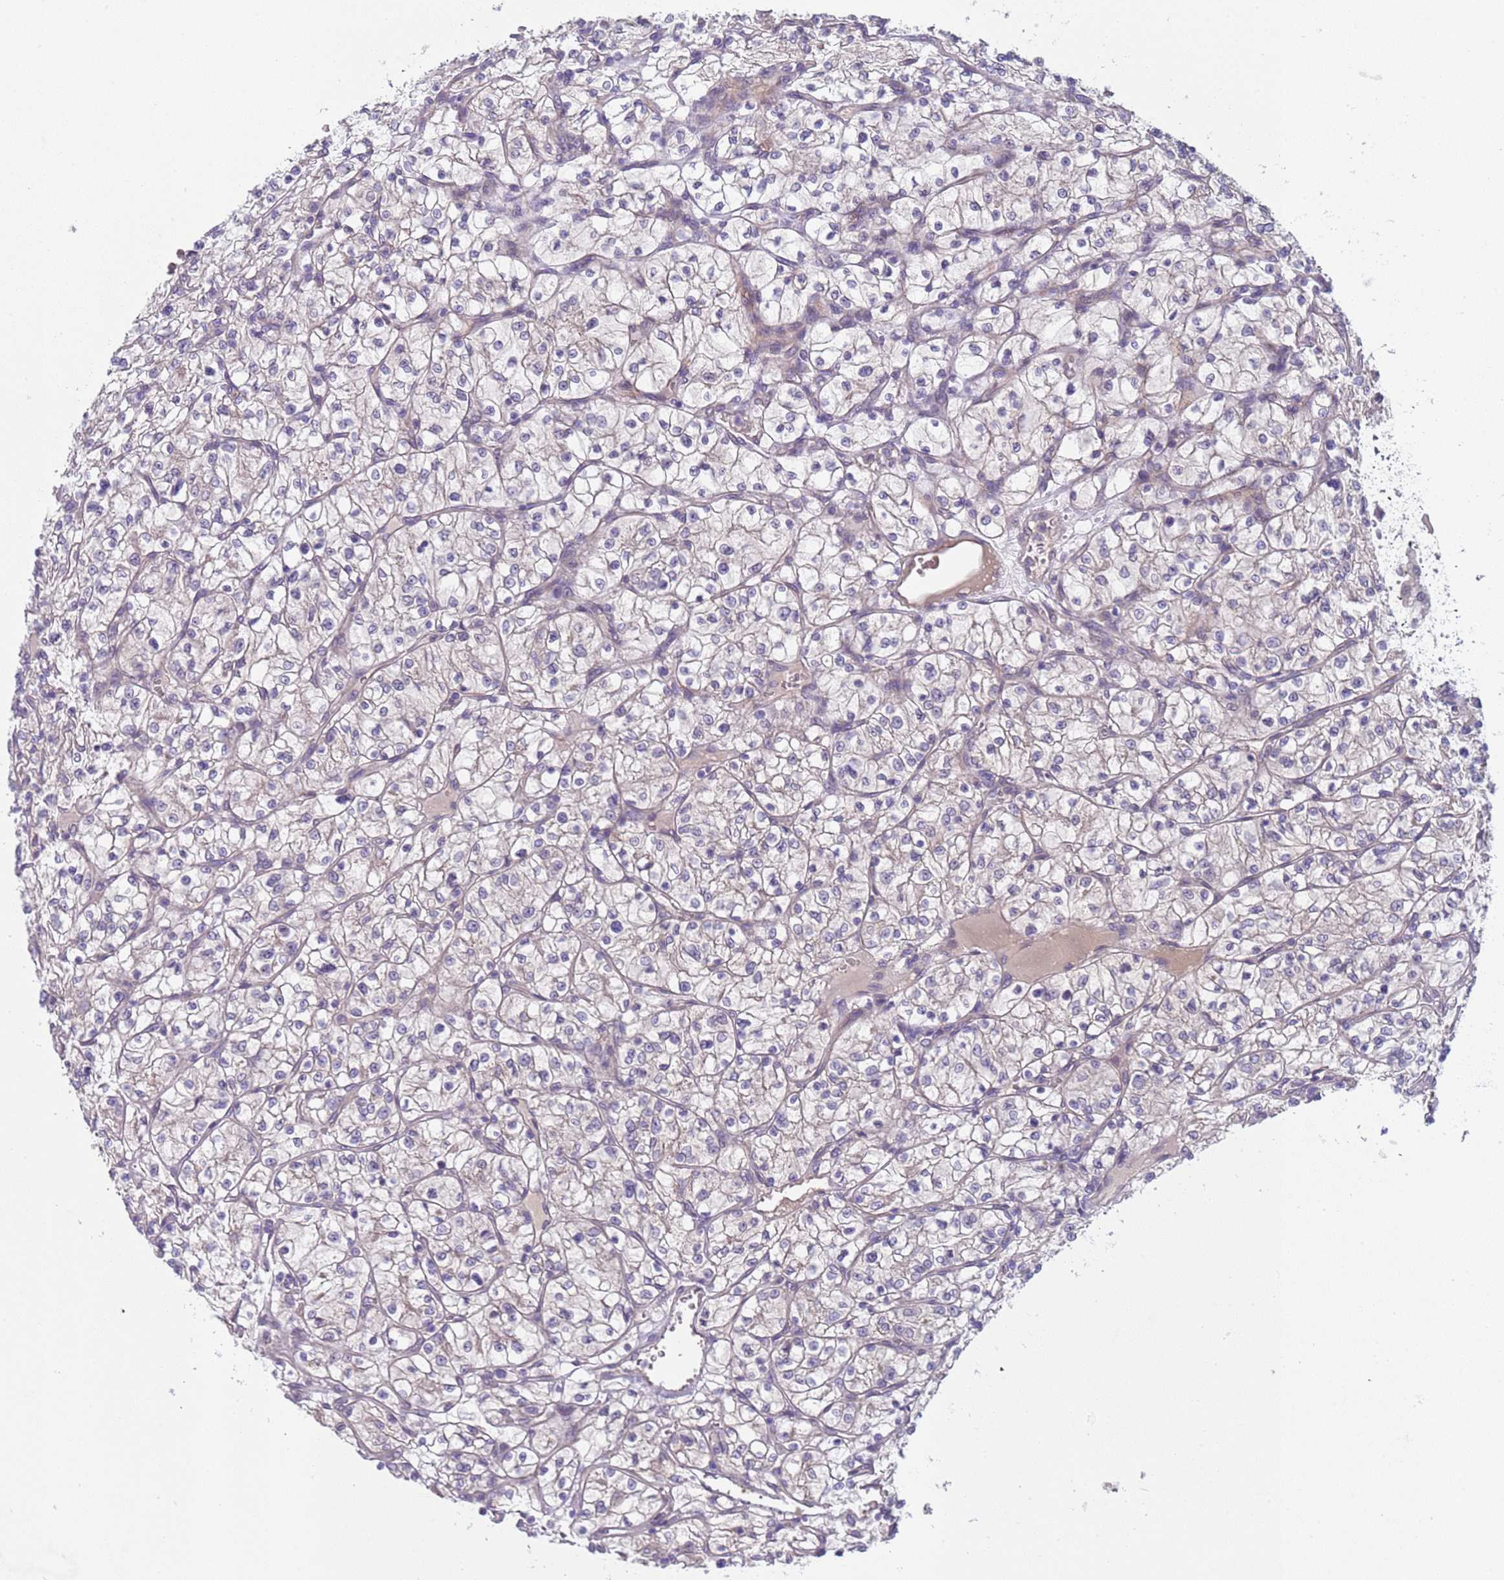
{"staining": {"intensity": "negative", "quantity": "none", "location": "none"}, "tissue": "renal cancer", "cell_type": "Tumor cells", "image_type": "cancer", "snomed": [{"axis": "morphology", "description": "Adenocarcinoma, NOS"}, {"axis": "topography", "description": "Kidney"}], "caption": "IHC histopathology image of neoplastic tissue: adenocarcinoma (renal) stained with DAB (3,3'-diaminobenzidine) exhibits no significant protein expression in tumor cells. Nuclei are stained in blue.", "gene": "TRMT10A", "patient": {"sex": "female", "age": 64}}